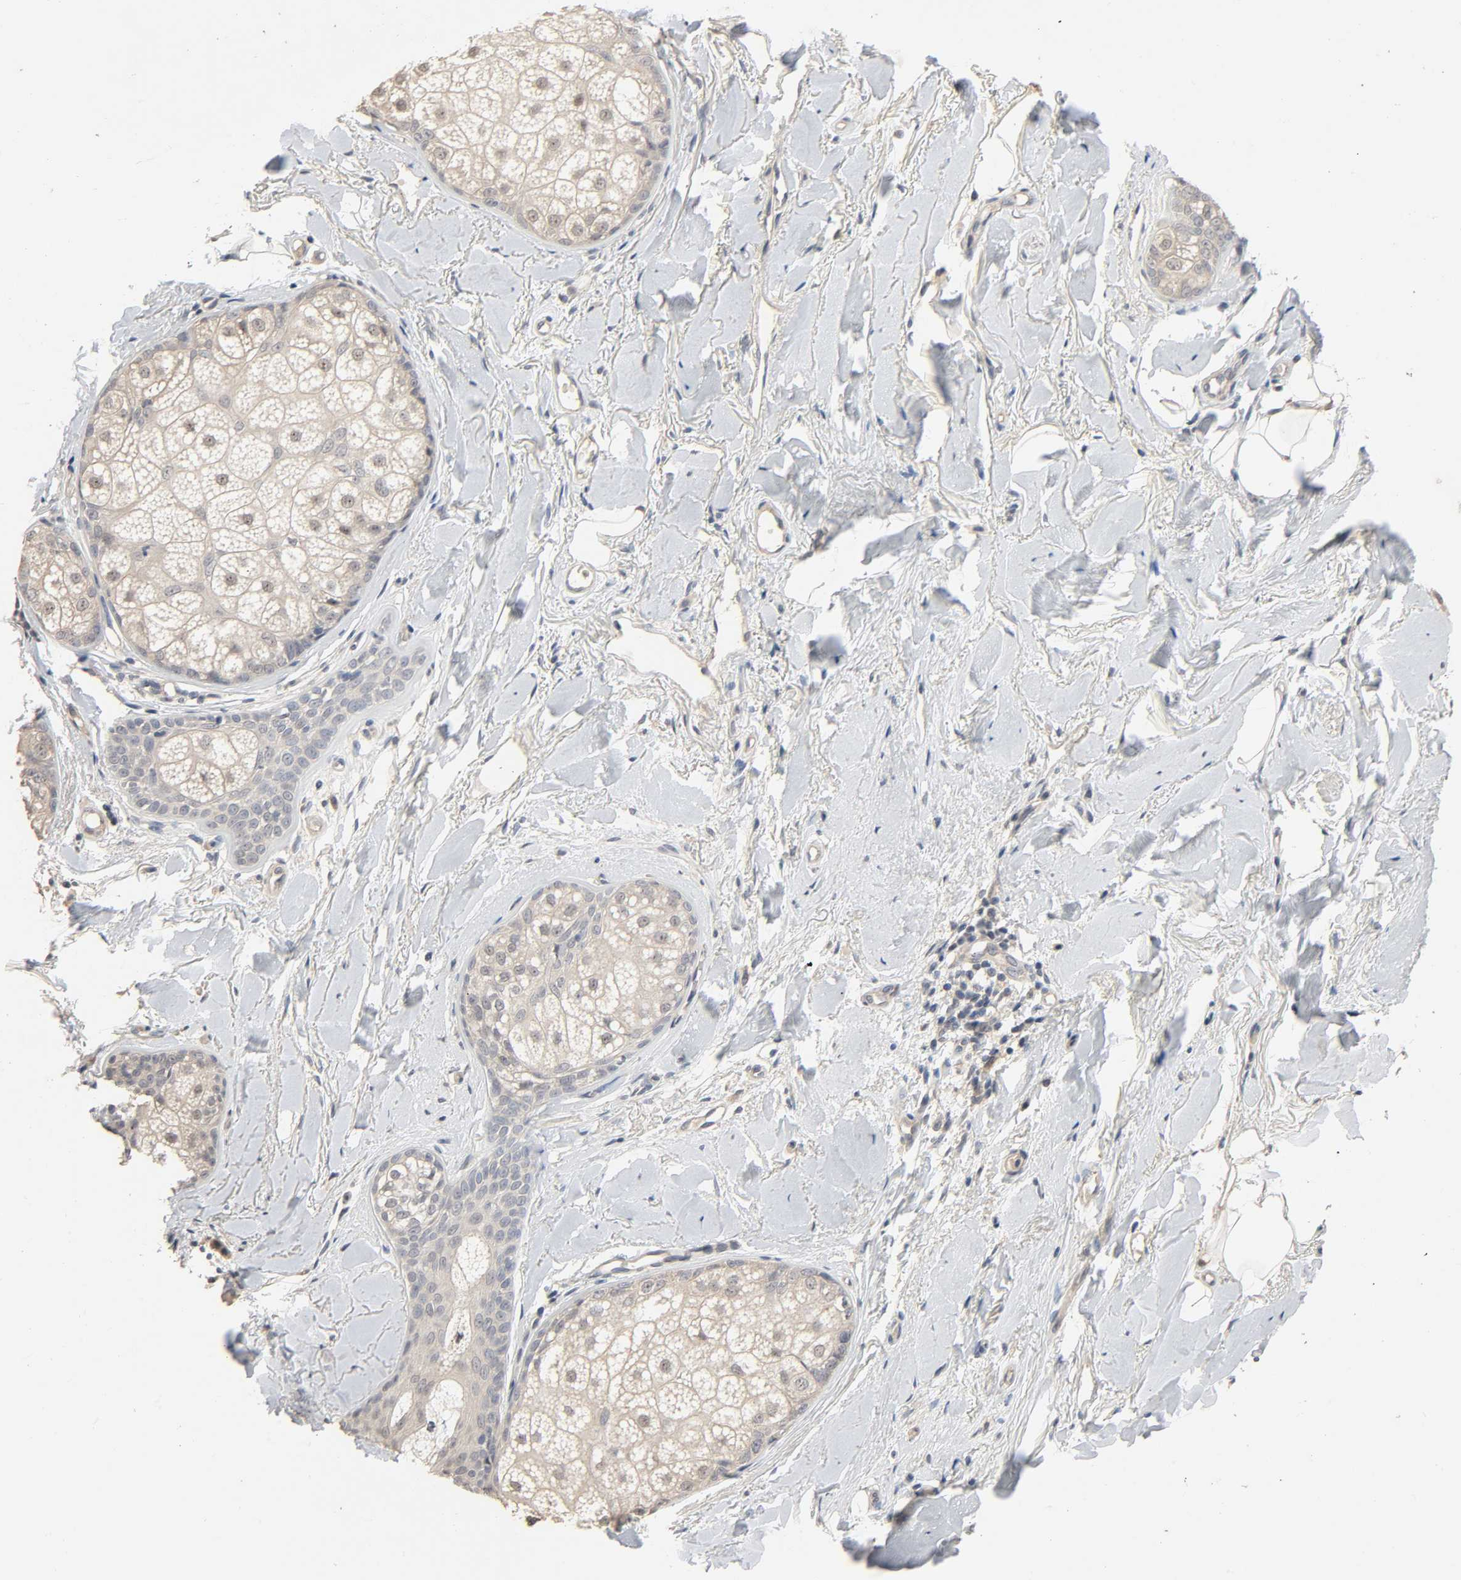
{"staining": {"intensity": "negative", "quantity": "none", "location": "none"}, "tissue": "skin cancer", "cell_type": "Tumor cells", "image_type": "cancer", "snomed": [{"axis": "morphology", "description": "Normal tissue, NOS"}, {"axis": "morphology", "description": "Basal cell carcinoma"}, {"axis": "topography", "description": "Skin"}], "caption": "This is an IHC histopathology image of human basal cell carcinoma (skin). There is no positivity in tumor cells.", "gene": "MAGEA8", "patient": {"sex": "female", "age": 69}}